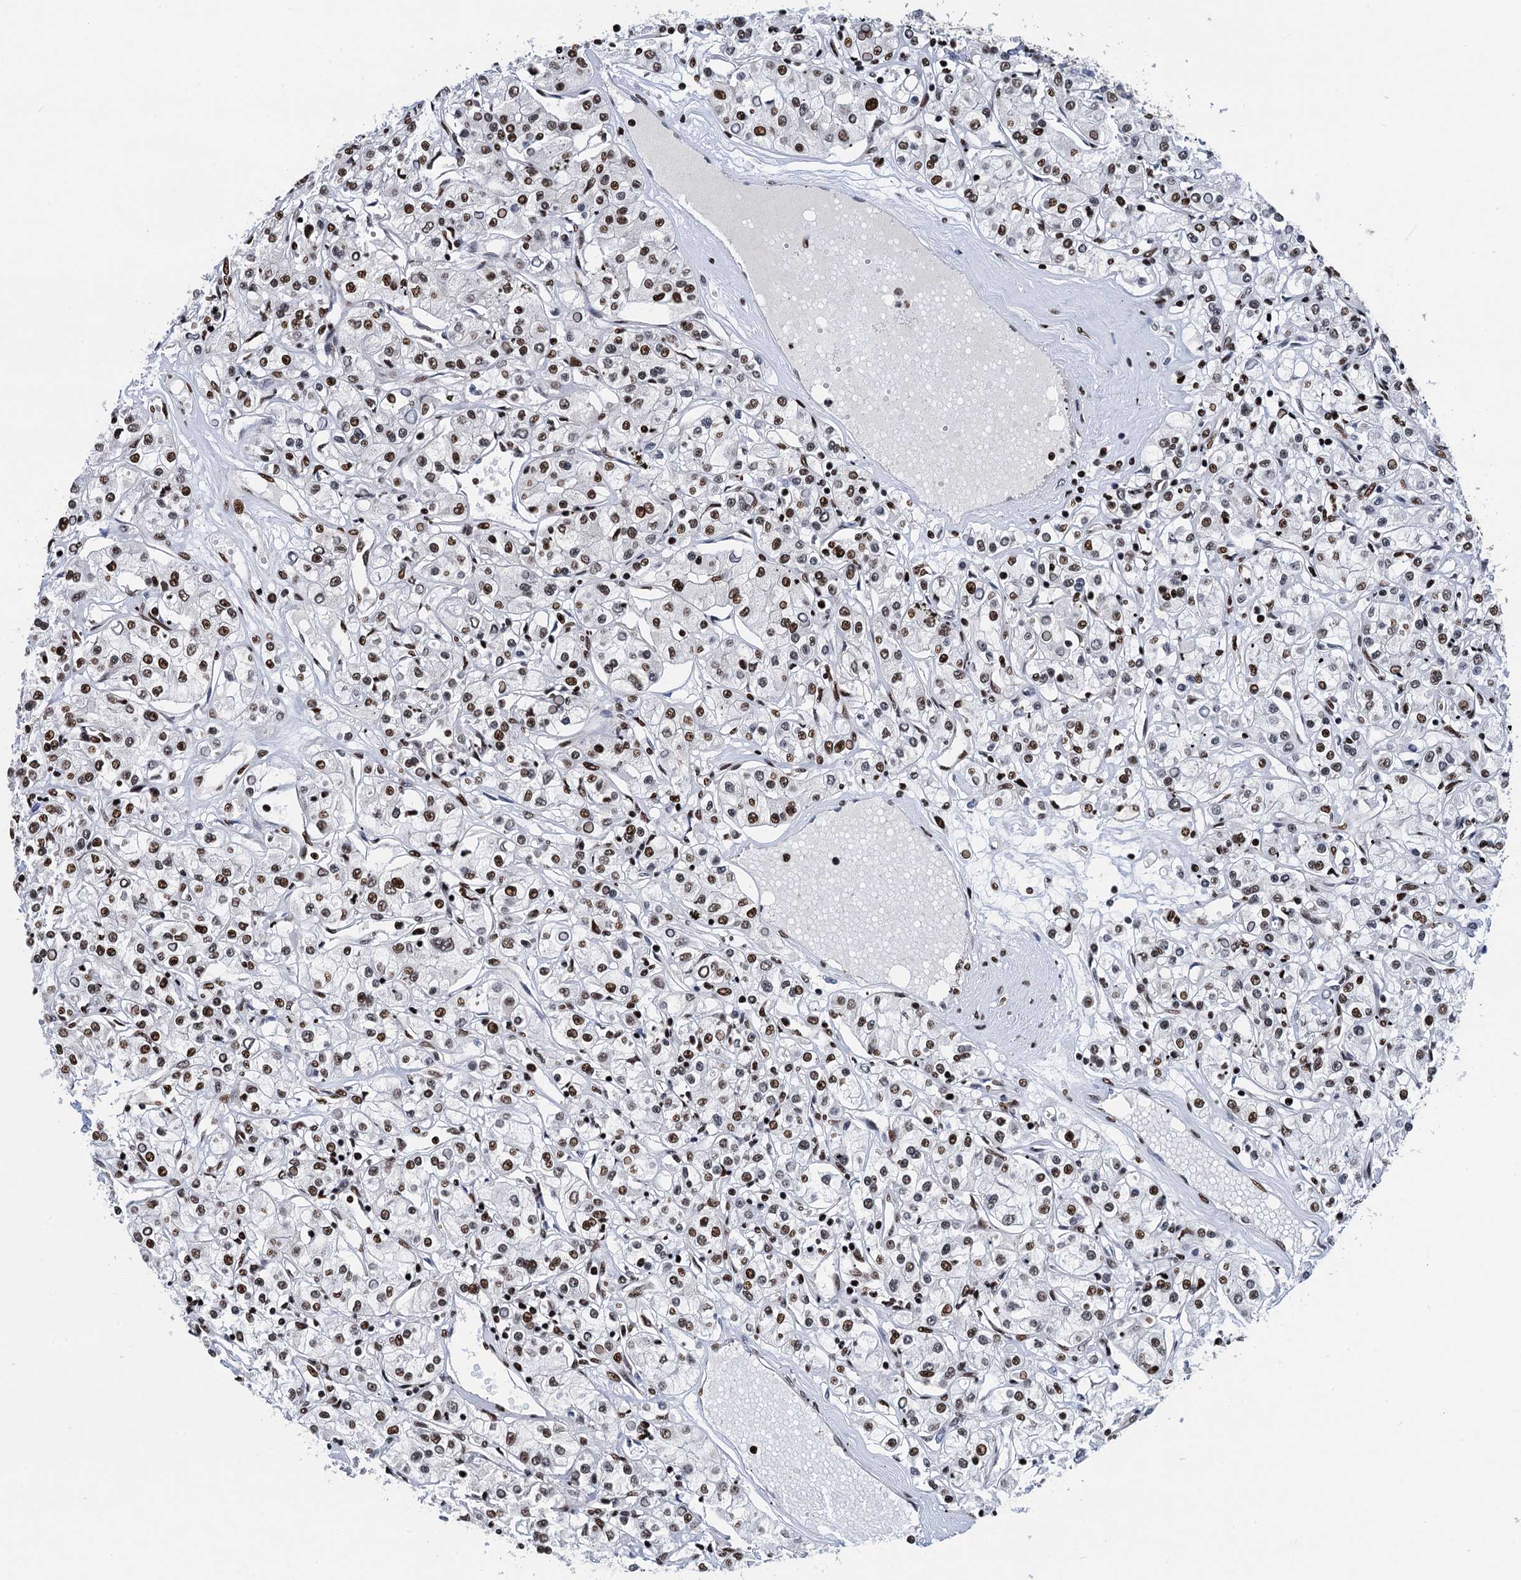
{"staining": {"intensity": "moderate", "quantity": "25%-75%", "location": "nuclear"}, "tissue": "renal cancer", "cell_type": "Tumor cells", "image_type": "cancer", "snomed": [{"axis": "morphology", "description": "Adenocarcinoma, NOS"}, {"axis": "topography", "description": "Kidney"}], "caption": "Brown immunohistochemical staining in human renal cancer (adenocarcinoma) reveals moderate nuclear staining in about 25%-75% of tumor cells. Nuclei are stained in blue.", "gene": "PPP4R1", "patient": {"sex": "female", "age": 59}}